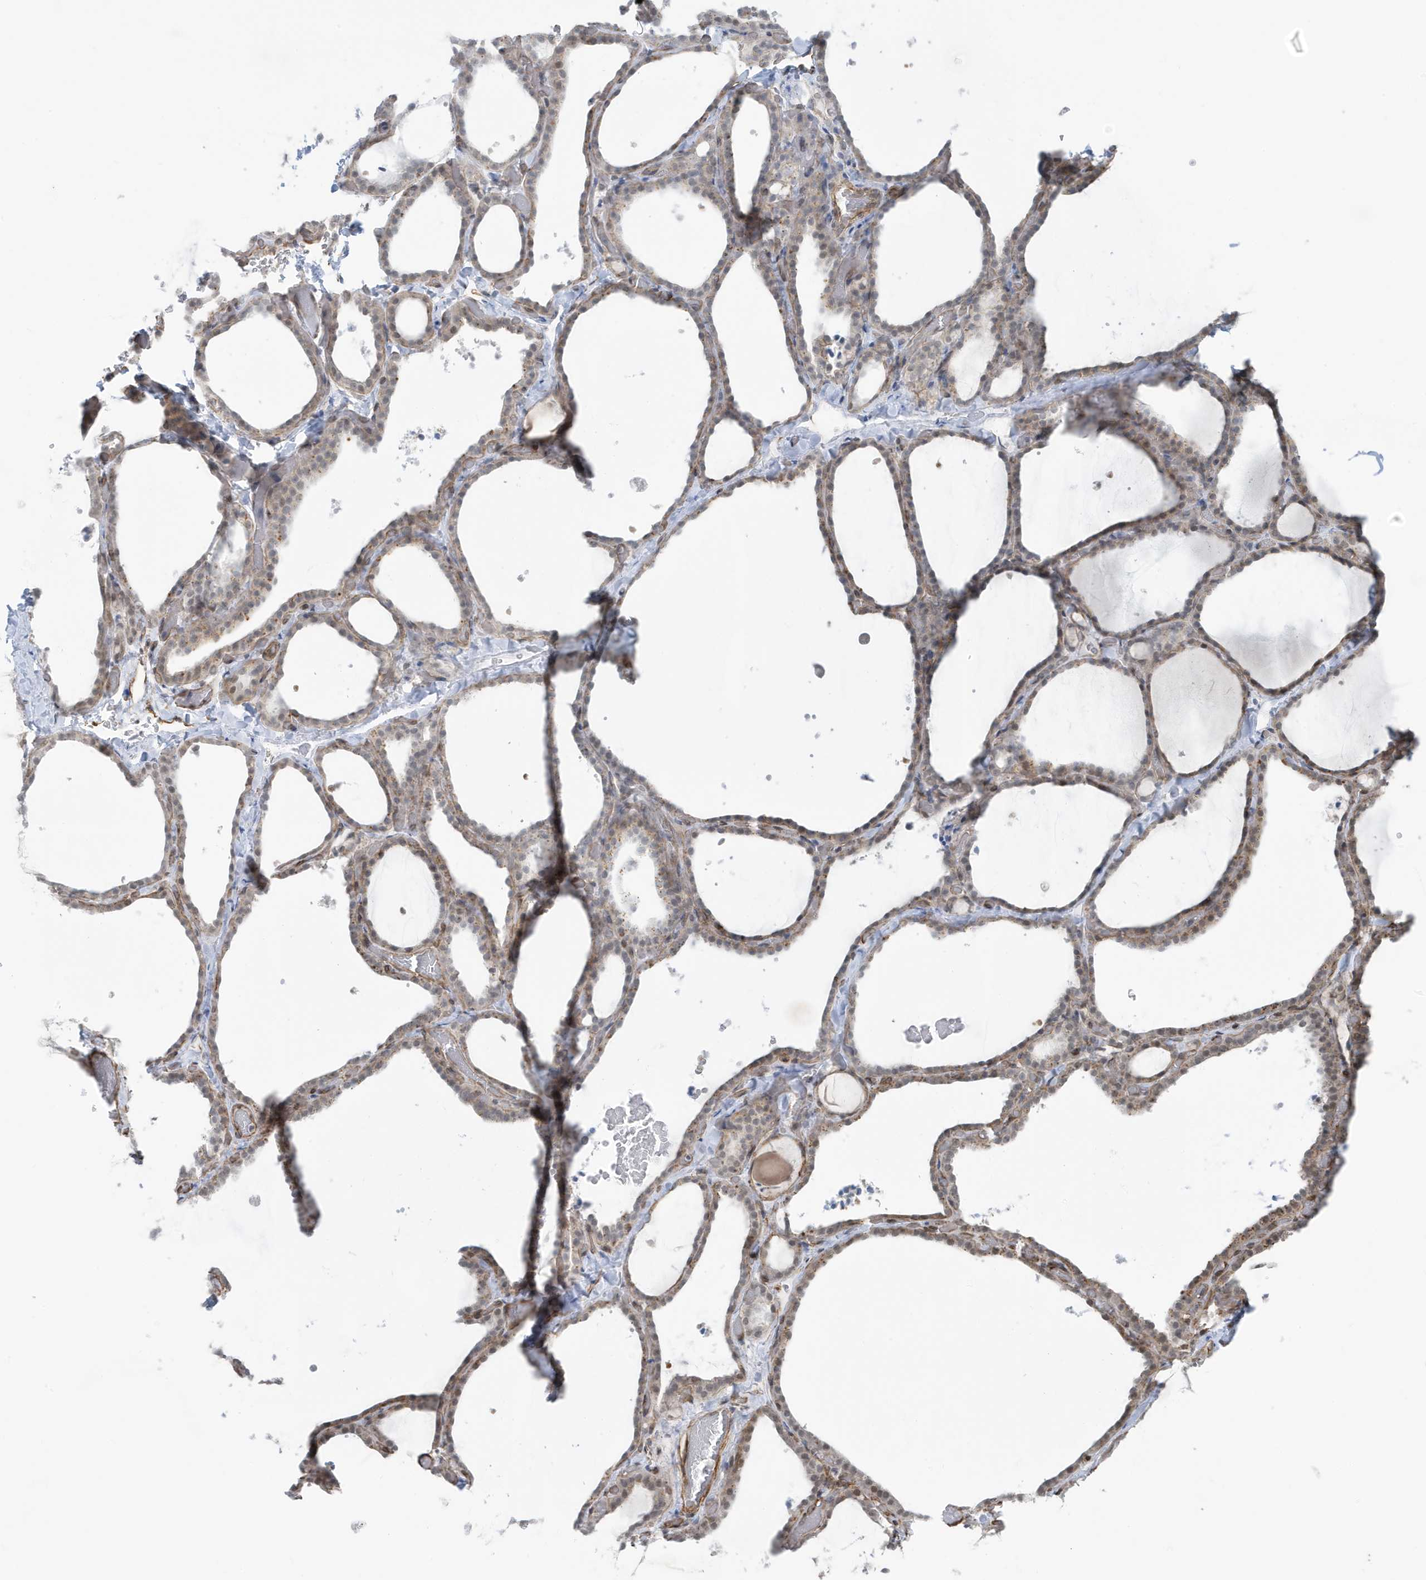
{"staining": {"intensity": "negative", "quantity": "none", "location": "none"}, "tissue": "thyroid gland", "cell_type": "Glandular cells", "image_type": "normal", "snomed": [{"axis": "morphology", "description": "Normal tissue, NOS"}, {"axis": "topography", "description": "Thyroid gland"}], "caption": "A micrograph of human thyroid gland is negative for staining in glandular cells. (Stains: DAB (3,3'-diaminobenzidine) IHC with hematoxylin counter stain, Microscopy: brightfield microscopy at high magnification).", "gene": "CHCHD4", "patient": {"sex": "female", "age": 22}}